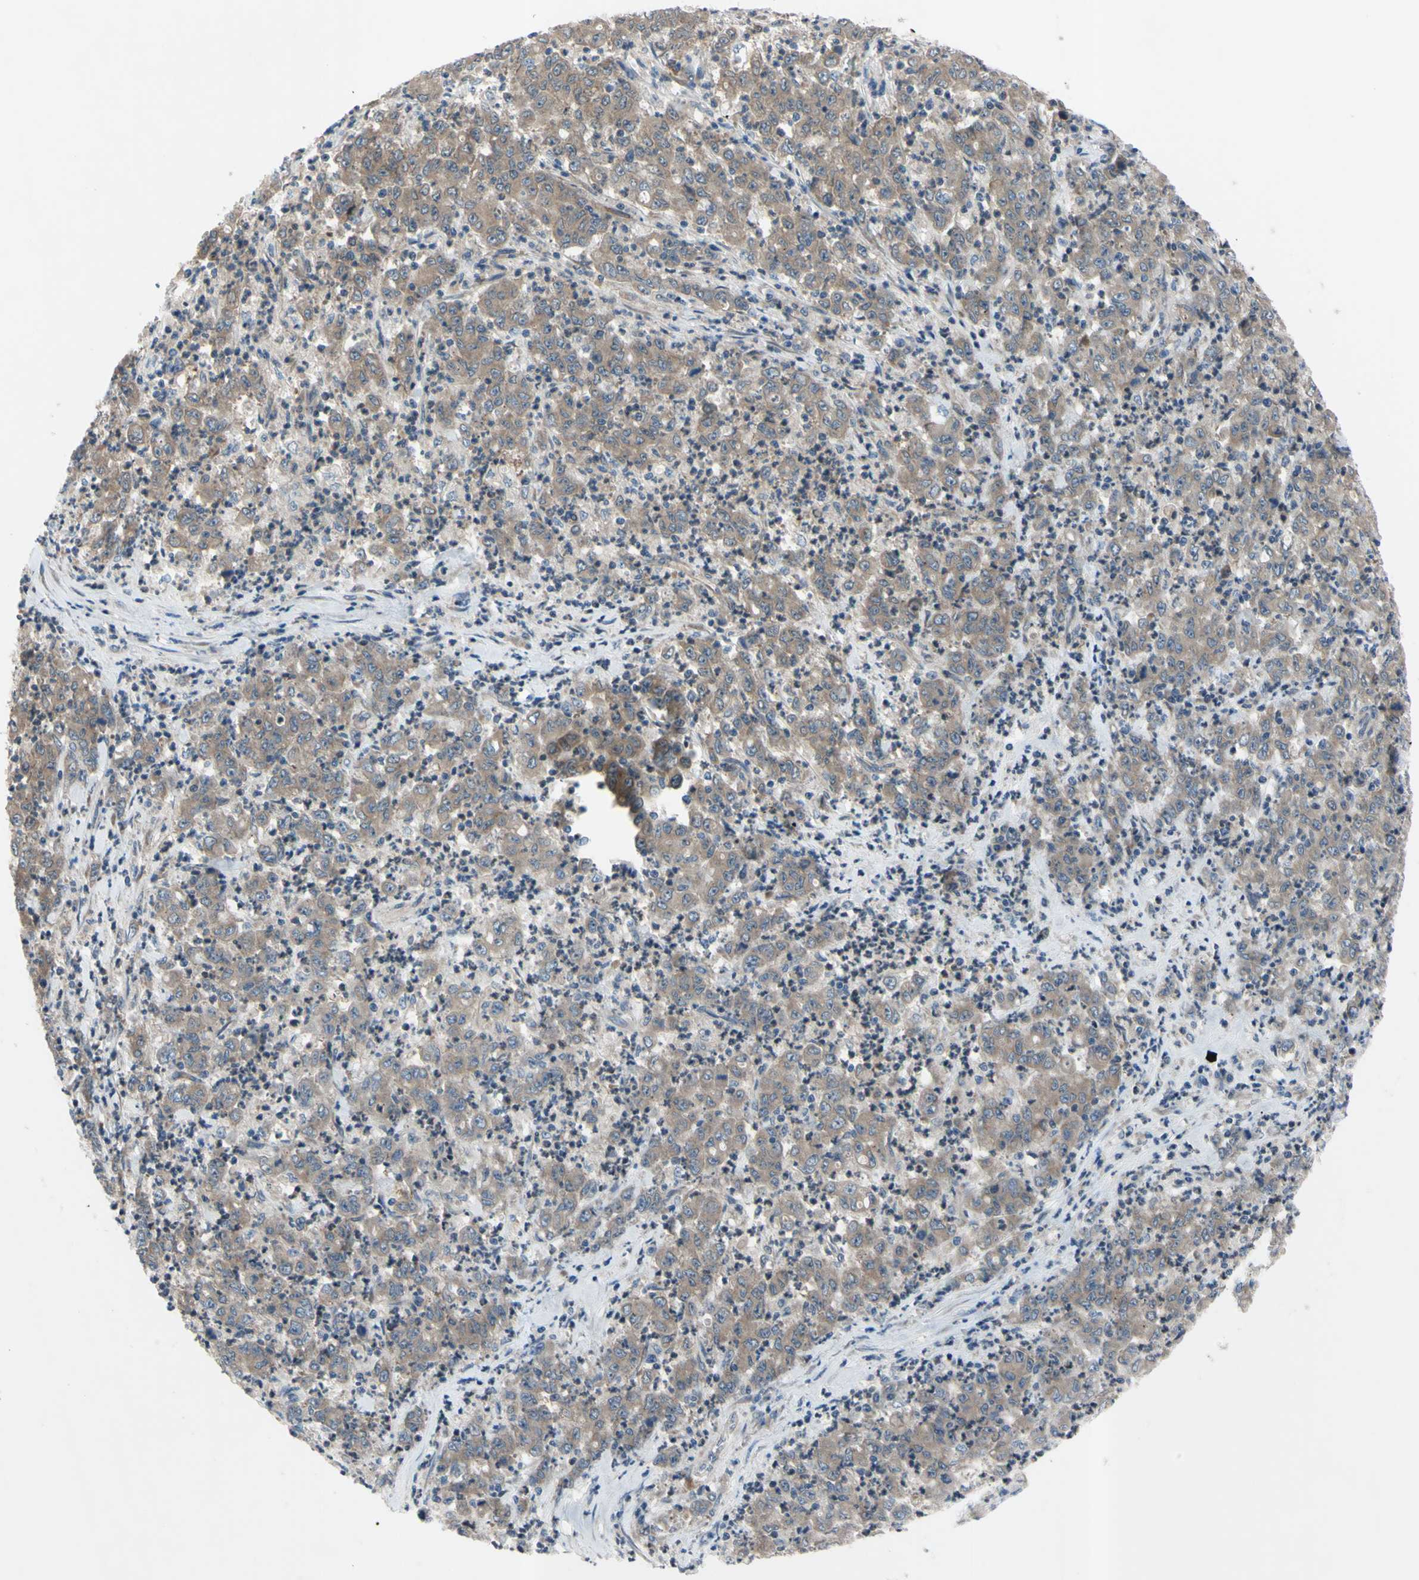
{"staining": {"intensity": "weak", "quantity": ">75%", "location": "cytoplasmic/membranous"}, "tissue": "stomach cancer", "cell_type": "Tumor cells", "image_type": "cancer", "snomed": [{"axis": "morphology", "description": "Adenocarcinoma, NOS"}, {"axis": "topography", "description": "Stomach, lower"}], "caption": "High-power microscopy captured an IHC photomicrograph of adenocarcinoma (stomach), revealing weak cytoplasmic/membranous staining in approximately >75% of tumor cells.", "gene": "SVIL", "patient": {"sex": "female", "age": 71}}